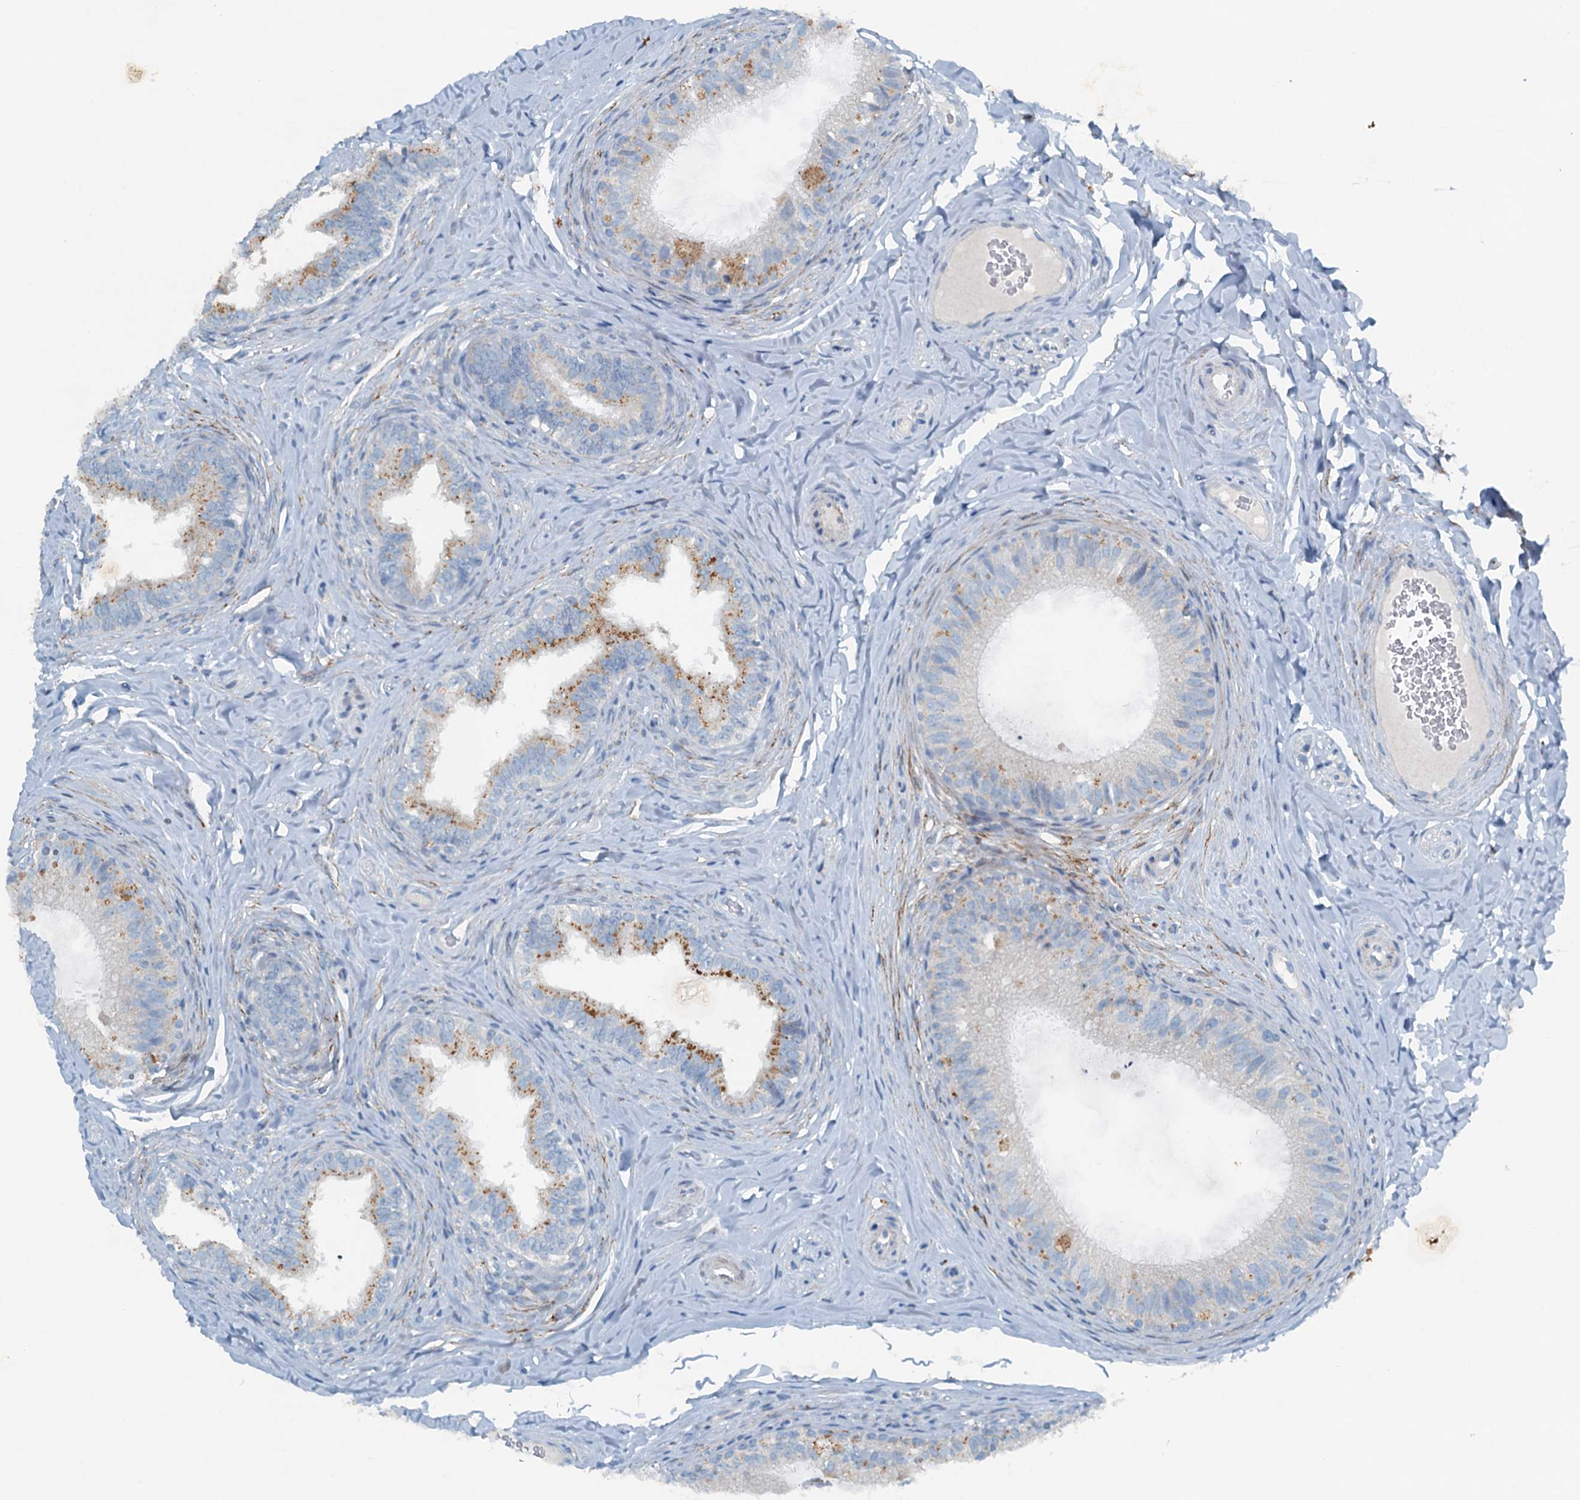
{"staining": {"intensity": "negative", "quantity": "none", "location": "none"}, "tissue": "epididymis", "cell_type": "Glandular cells", "image_type": "normal", "snomed": [{"axis": "morphology", "description": "Normal tissue, NOS"}, {"axis": "topography", "description": "Epididymis"}], "caption": "The immunohistochemistry micrograph has no significant expression in glandular cells of epididymis. (DAB (3,3'-diaminobenzidine) immunohistochemistry visualized using brightfield microscopy, high magnification).", "gene": "CBLIF", "patient": {"sex": "male", "age": 34}}